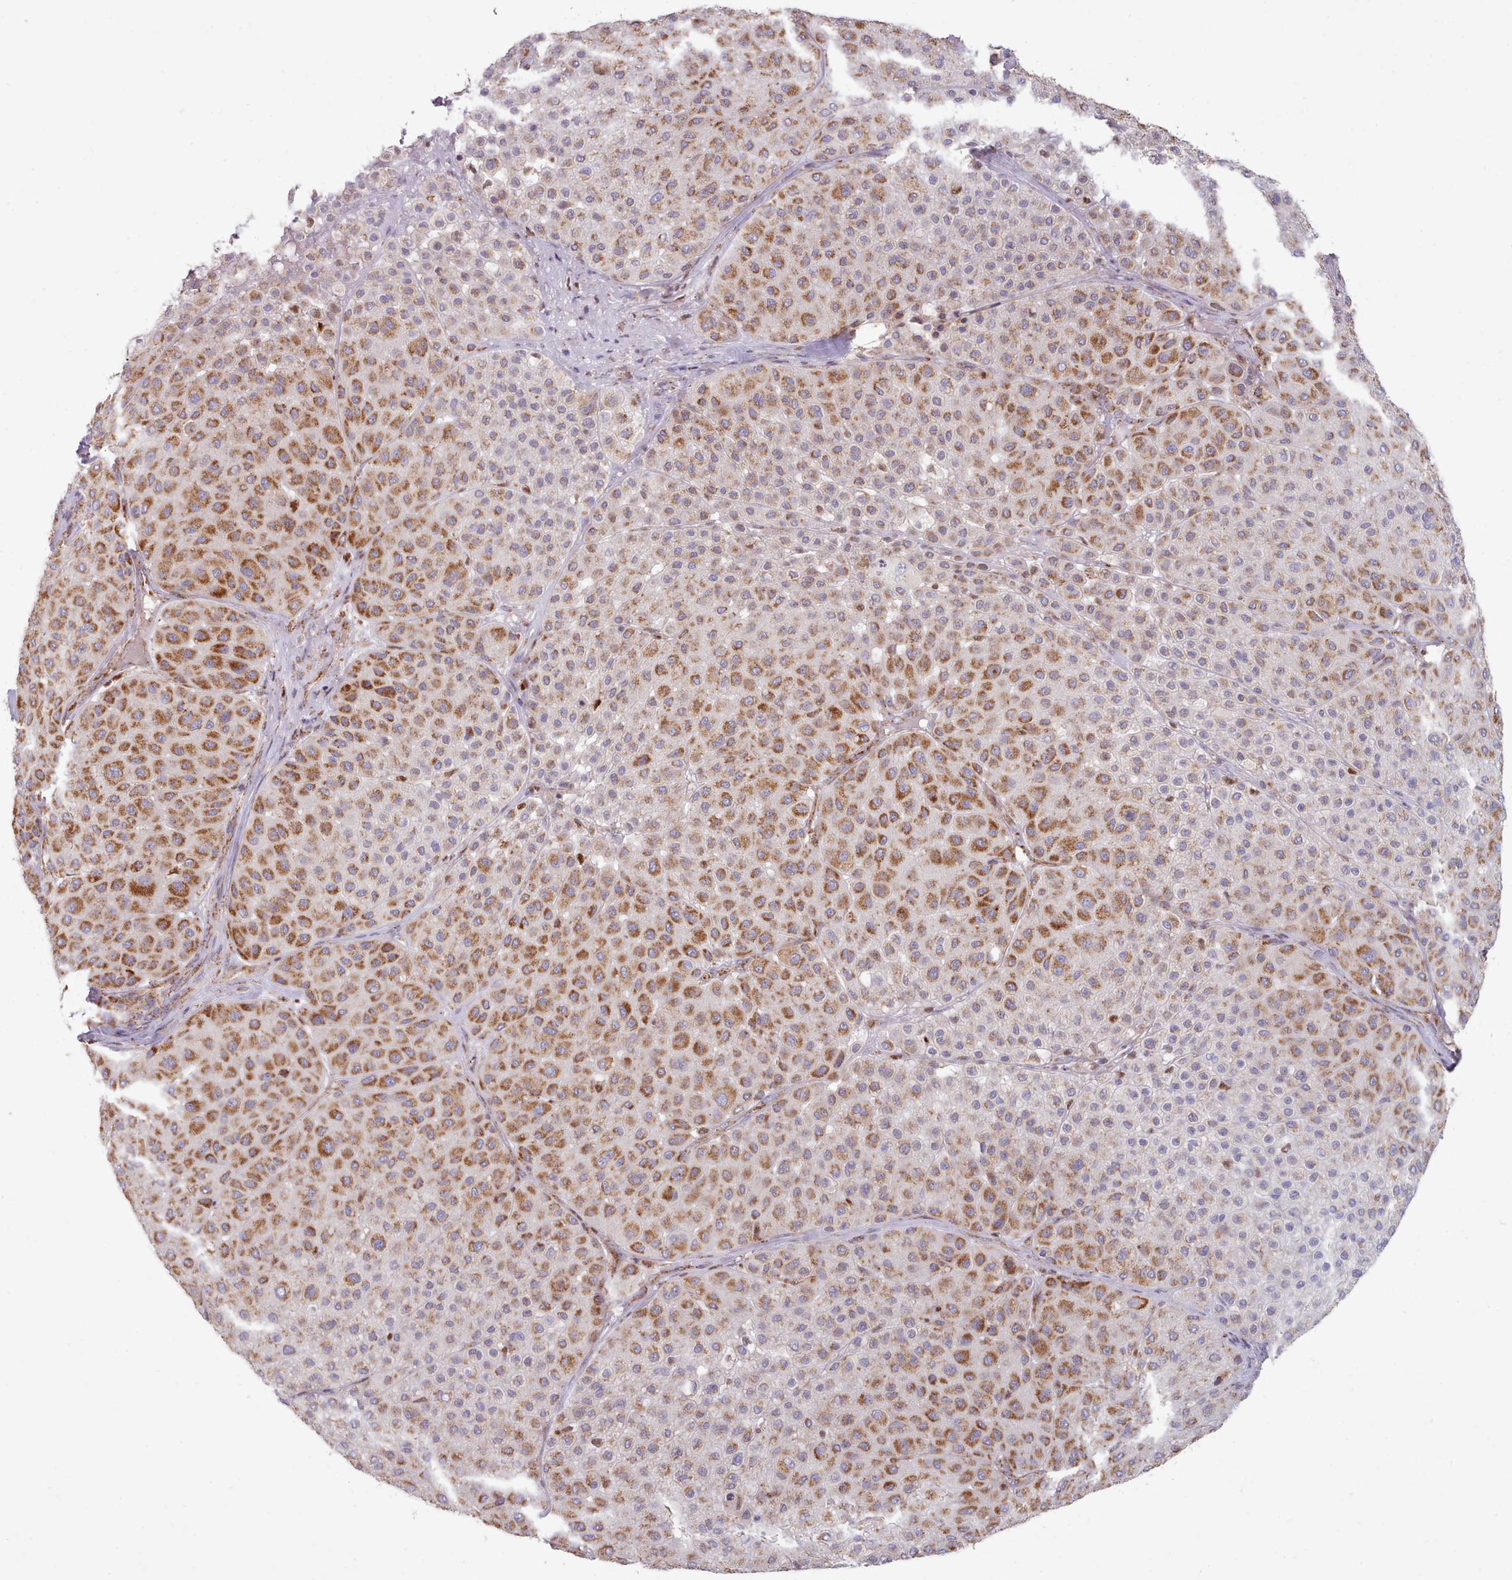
{"staining": {"intensity": "strong", "quantity": "25%-75%", "location": "cytoplasmic/membranous"}, "tissue": "melanoma", "cell_type": "Tumor cells", "image_type": "cancer", "snomed": [{"axis": "morphology", "description": "Malignant melanoma, Metastatic site"}, {"axis": "topography", "description": "Smooth muscle"}], "caption": "The image demonstrates immunohistochemical staining of melanoma. There is strong cytoplasmic/membranous expression is appreciated in about 25%-75% of tumor cells. (DAB (3,3'-diaminobenzidine) IHC, brown staining for protein, blue staining for nuclei).", "gene": "HSDL2", "patient": {"sex": "male", "age": 41}}